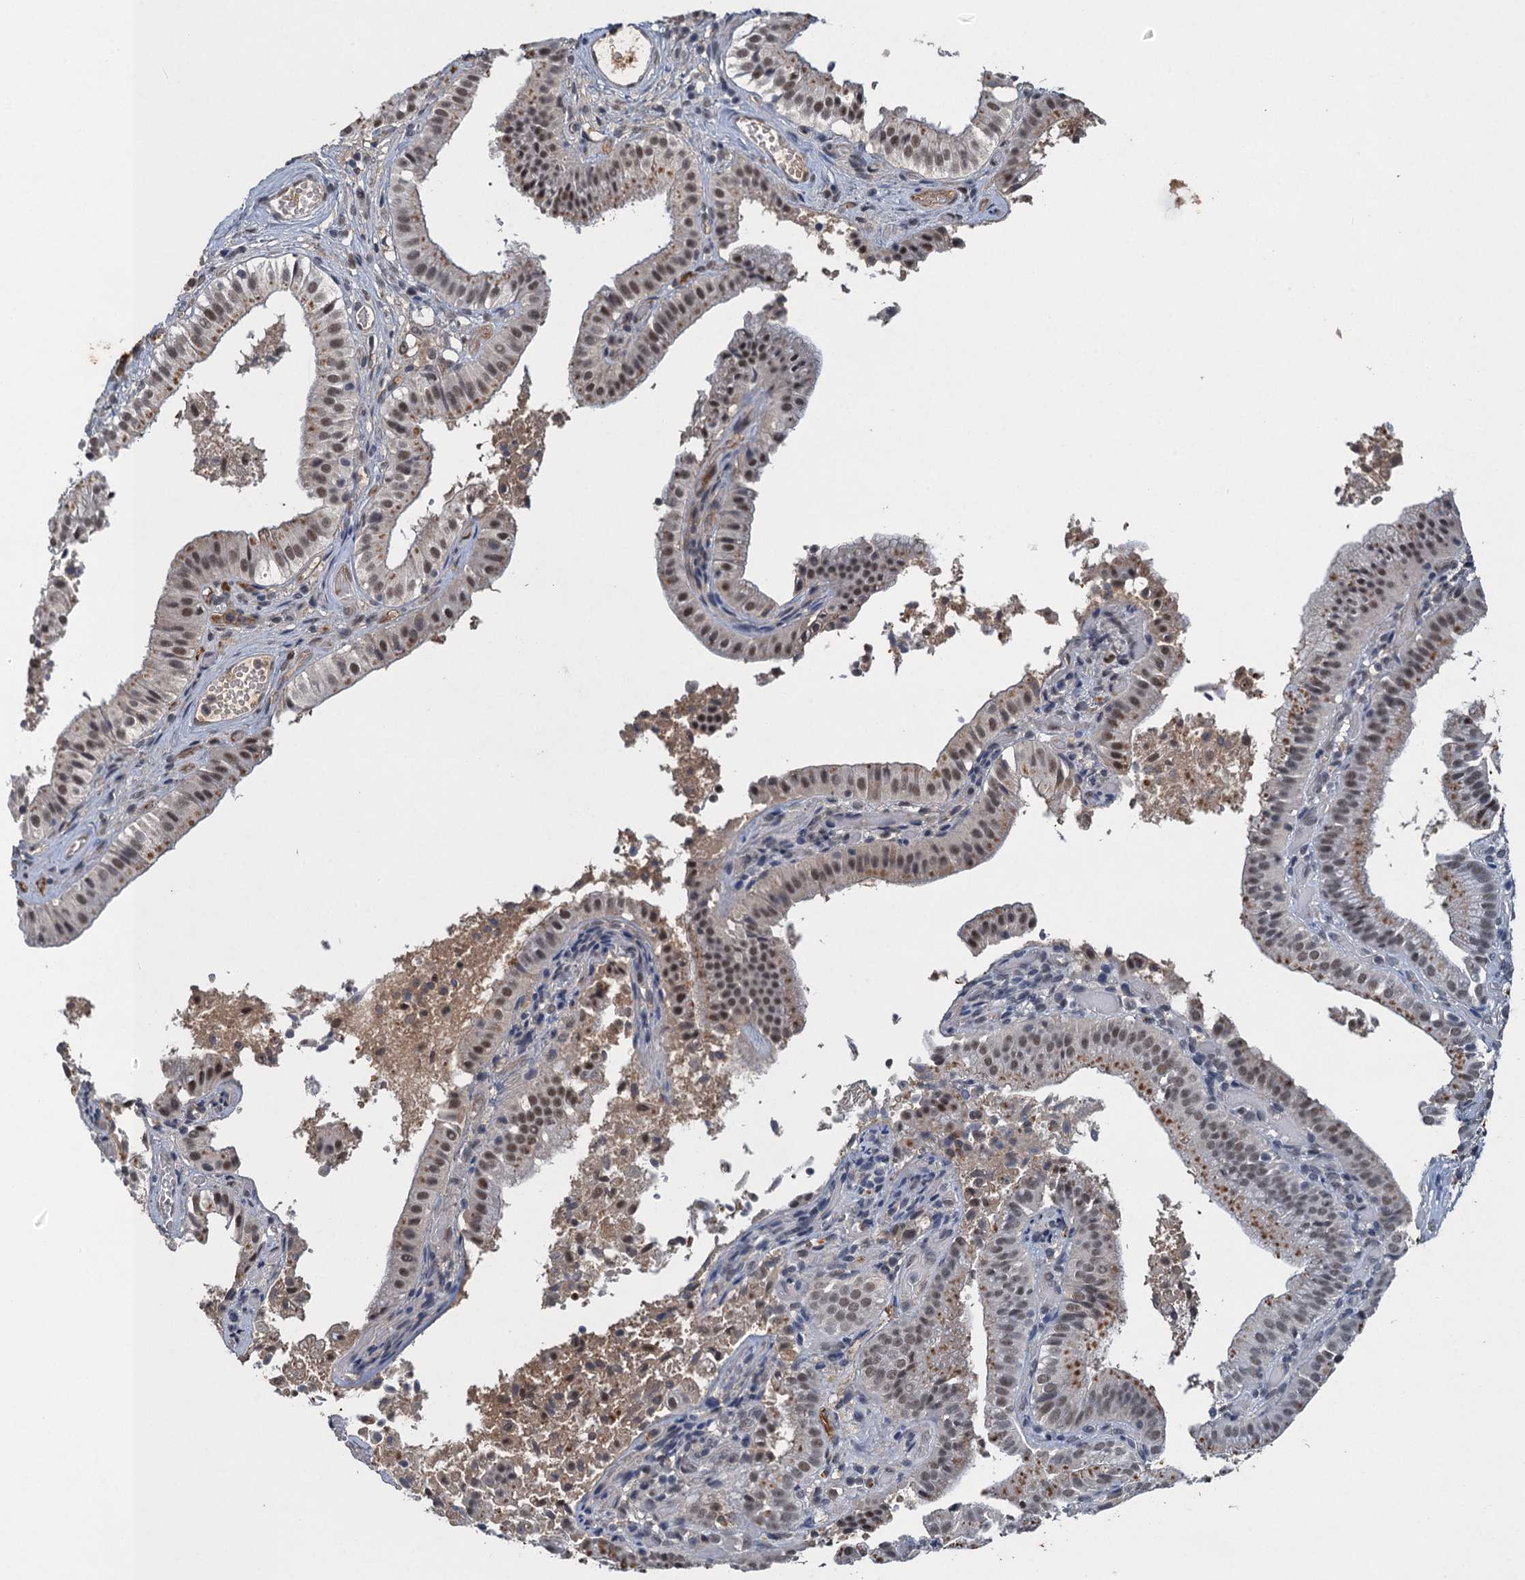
{"staining": {"intensity": "moderate", "quantity": "25%-75%", "location": "nuclear"}, "tissue": "gallbladder", "cell_type": "Glandular cells", "image_type": "normal", "snomed": [{"axis": "morphology", "description": "Normal tissue, NOS"}, {"axis": "topography", "description": "Gallbladder"}], "caption": "DAB immunohistochemical staining of unremarkable gallbladder displays moderate nuclear protein positivity in about 25%-75% of glandular cells.", "gene": "CSTF3", "patient": {"sex": "female", "age": 47}}